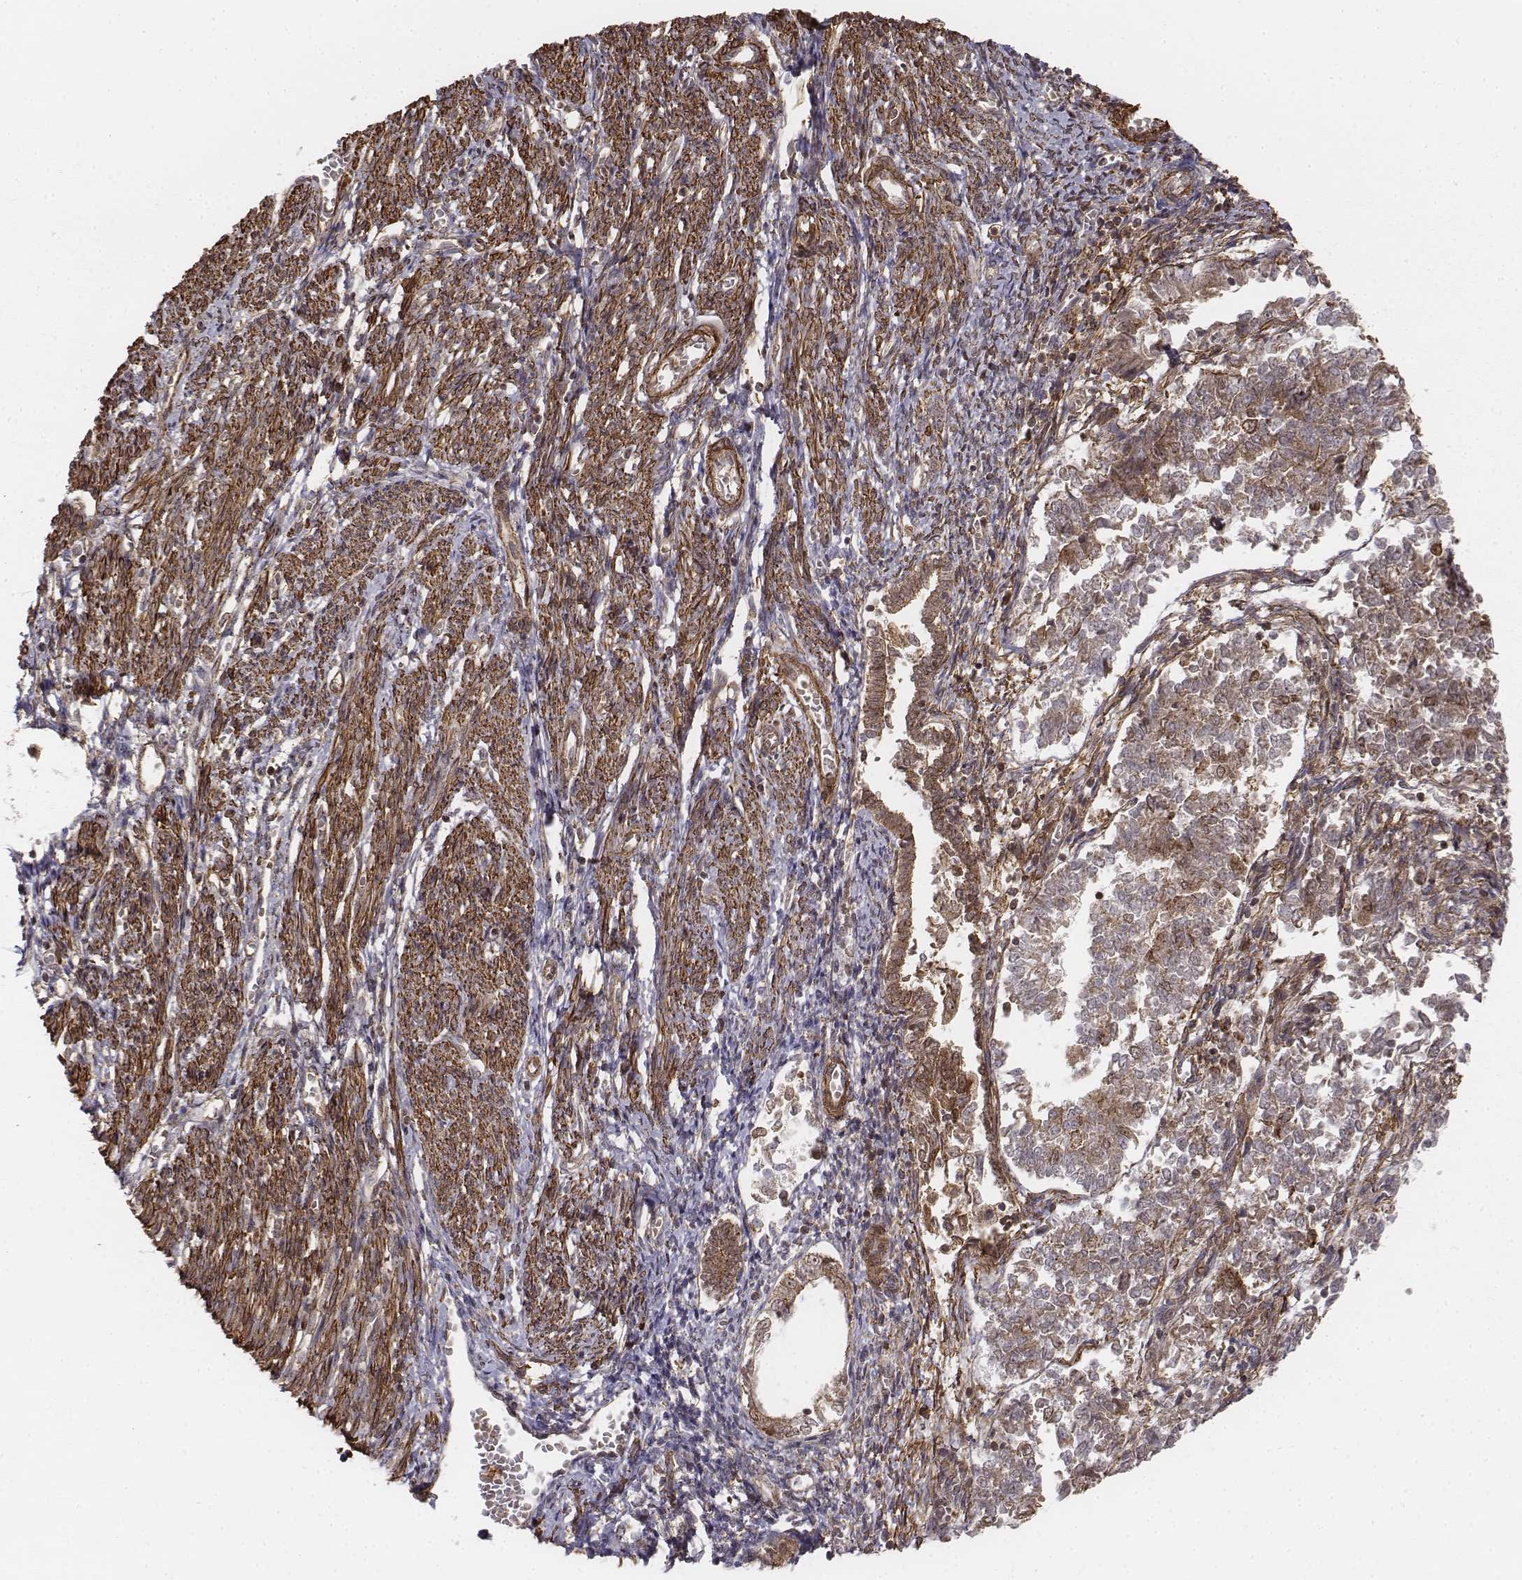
{"staining": {"intensity": "moderate", "quantity": "25%-75%", "location": "cytoplasmic/membranous"}, "tissue": "endometrial cancer", "cell_type": "Tumor cells", "image_type": "cancer", "snomed": [{"axis": "morphology", "description": "Adenocarcinoma, NOS"}, {"axis": "topography", "description": "Endometrium"}], "caption": "A brown stain highlights moderate cytoplasmic/membranous expression of a protein in endometrial adenocarcinoma tumor cells.", "gene": "ZFYVE19", "patient": {"sex": "female", "age": 65}}